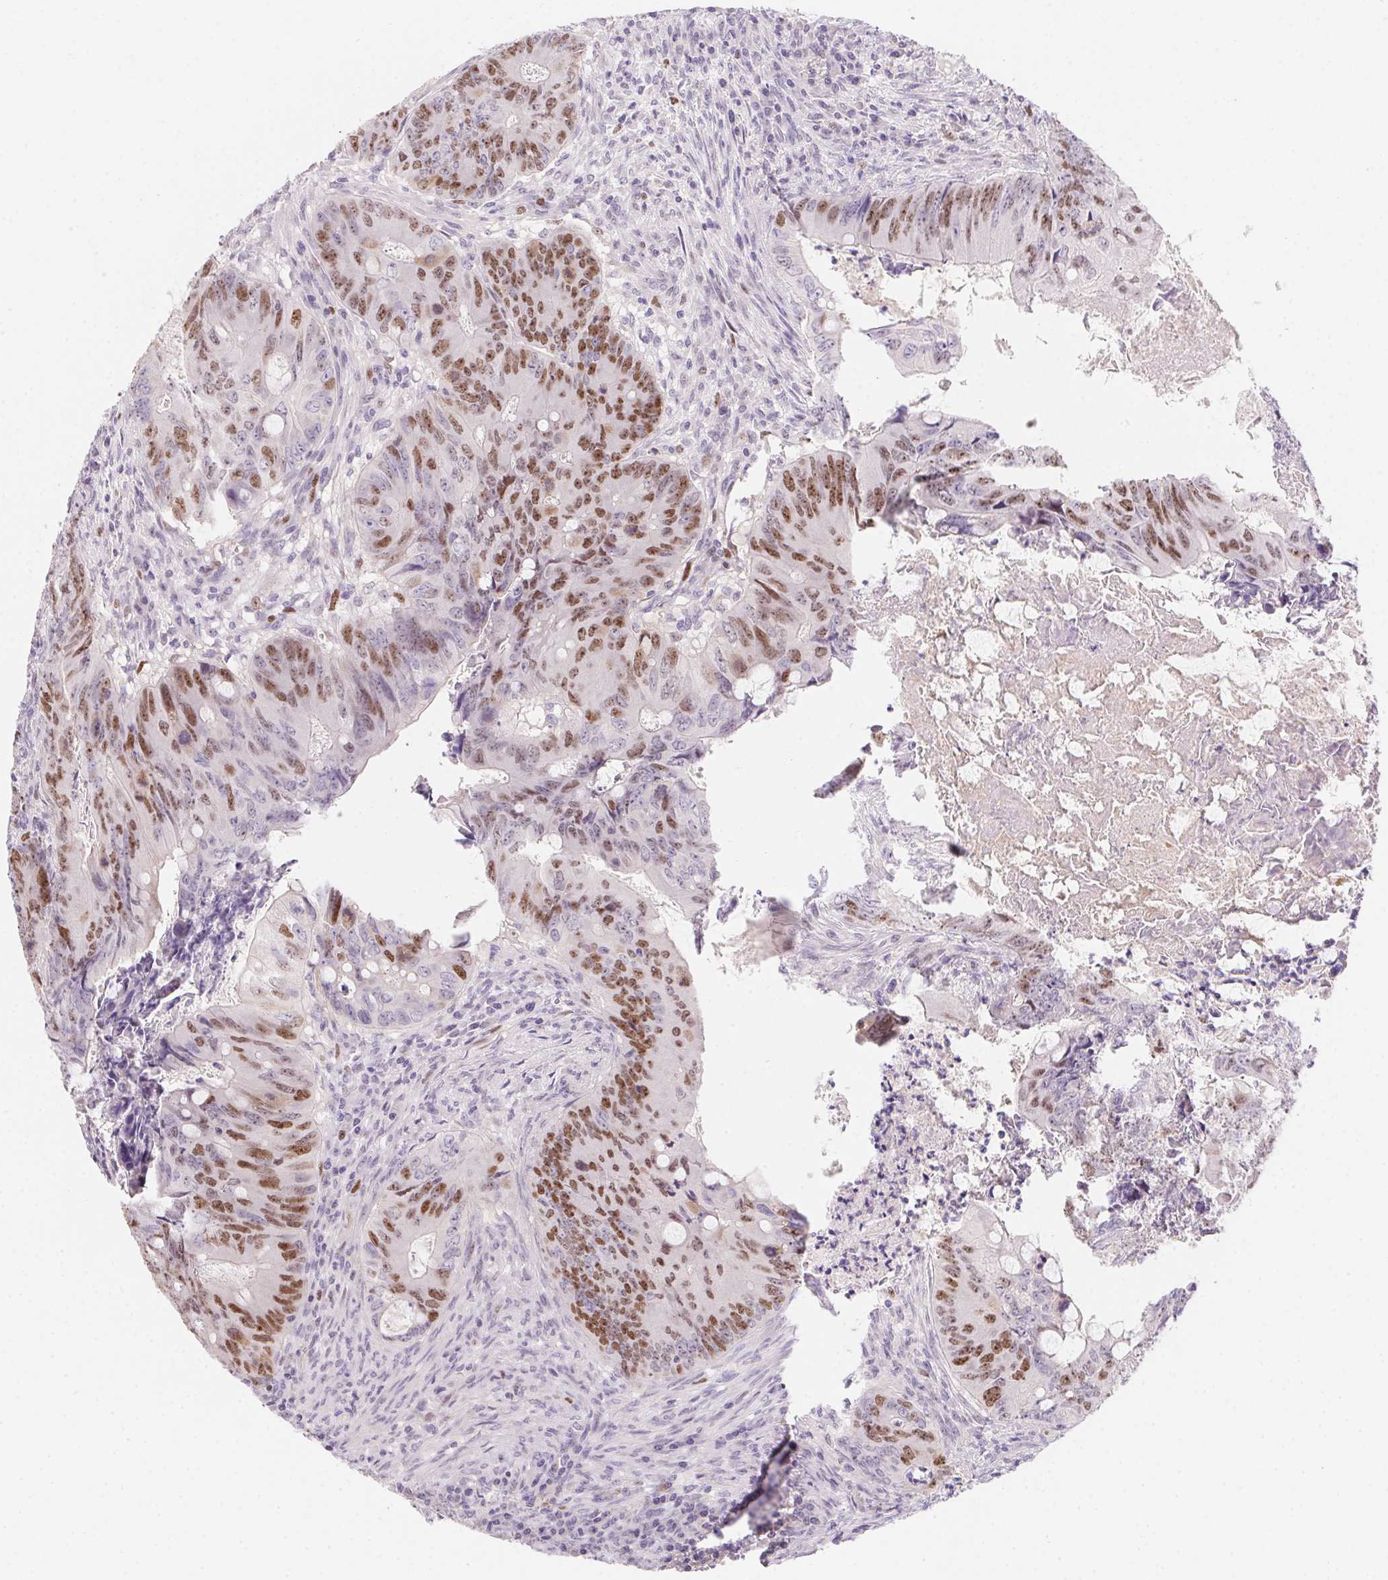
{"staining": {"intensity": "moderate", "quantity": "25%-75%", "location": "nuclear"}, "tissue": "colorectal cancer", "cell_type": "Tumor cells", "image_type": "cancer", "snomed": [{"axis": "morphology", "description": "Adenocarcinoma, NOS"}, {"axis": "topography", "description": "Colon"}], "caption": "A medium amount of moderate nuclear expression is appreciated in about 25%-75% of tumor cells in adenocarcinoma (colorectal) tissue.", "gene": "HELLS", "patient": {"sex": "female", "age": 74}}